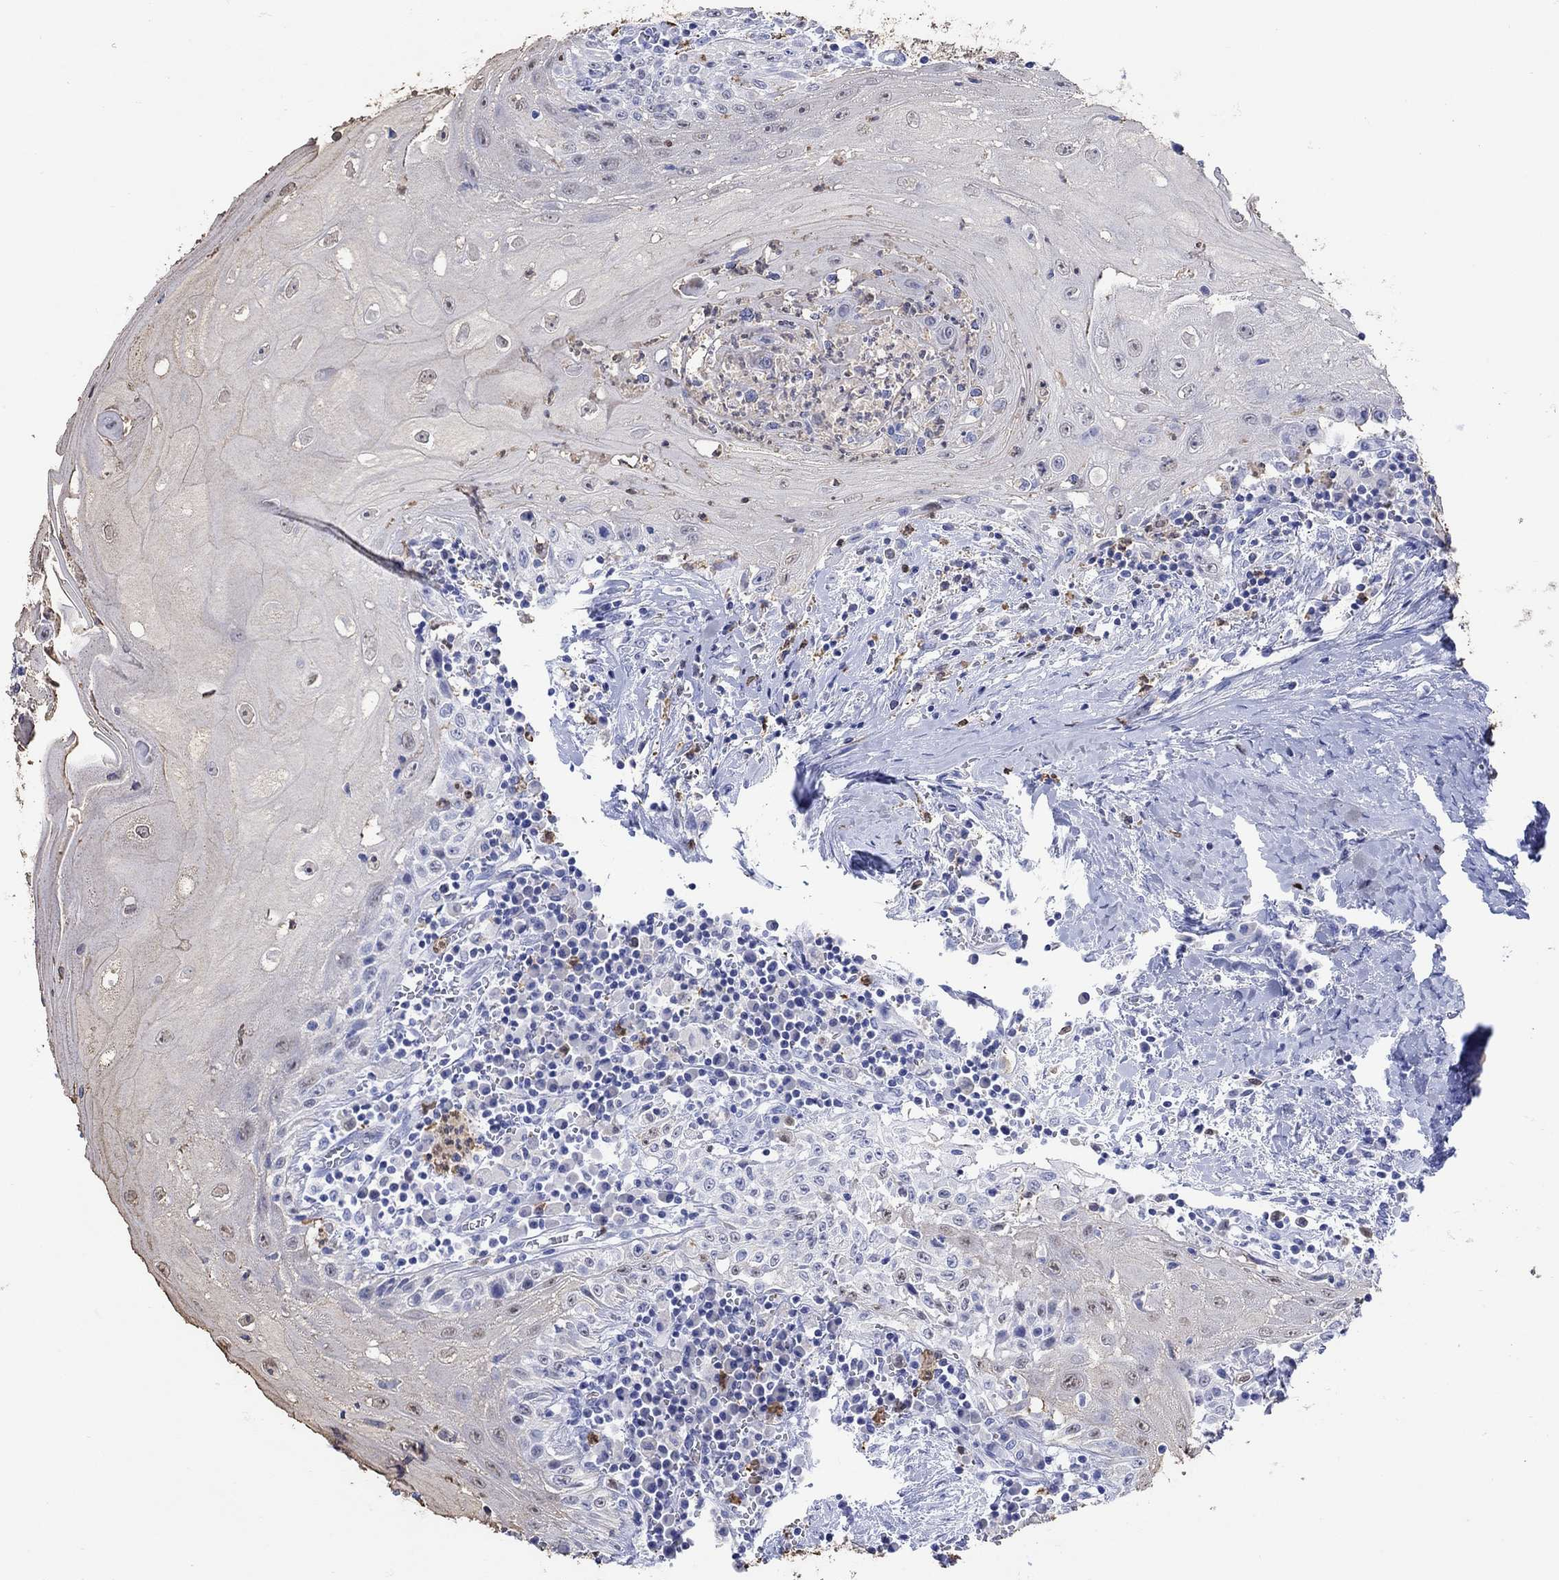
{"staining": {"intensity": "weak", "quantity": "<25%", "location": "cytoplasmic/membranous,nuclear"}, "tissue": "head and neck cancer", "cell_type": "Tumor cells", "image_type": "cancer", "snomed": [{"axis": "morphology", "description": "Squamous cell carcinoma, NOS"}, {"axis": "topography", "description": "Oral tissue"}, {"axis": "topography", "description": "Head-Neck"}], "caption": "IHC of head and neck squamous cell carcinoma shows no positivity in tumor cells. (DAB (3,3'-diaminobenzidine) IHC visualized using brightfield microscopy, high magnification).", "gene": "LINGO3", "patient": {"sex": "male", "age": 58}}